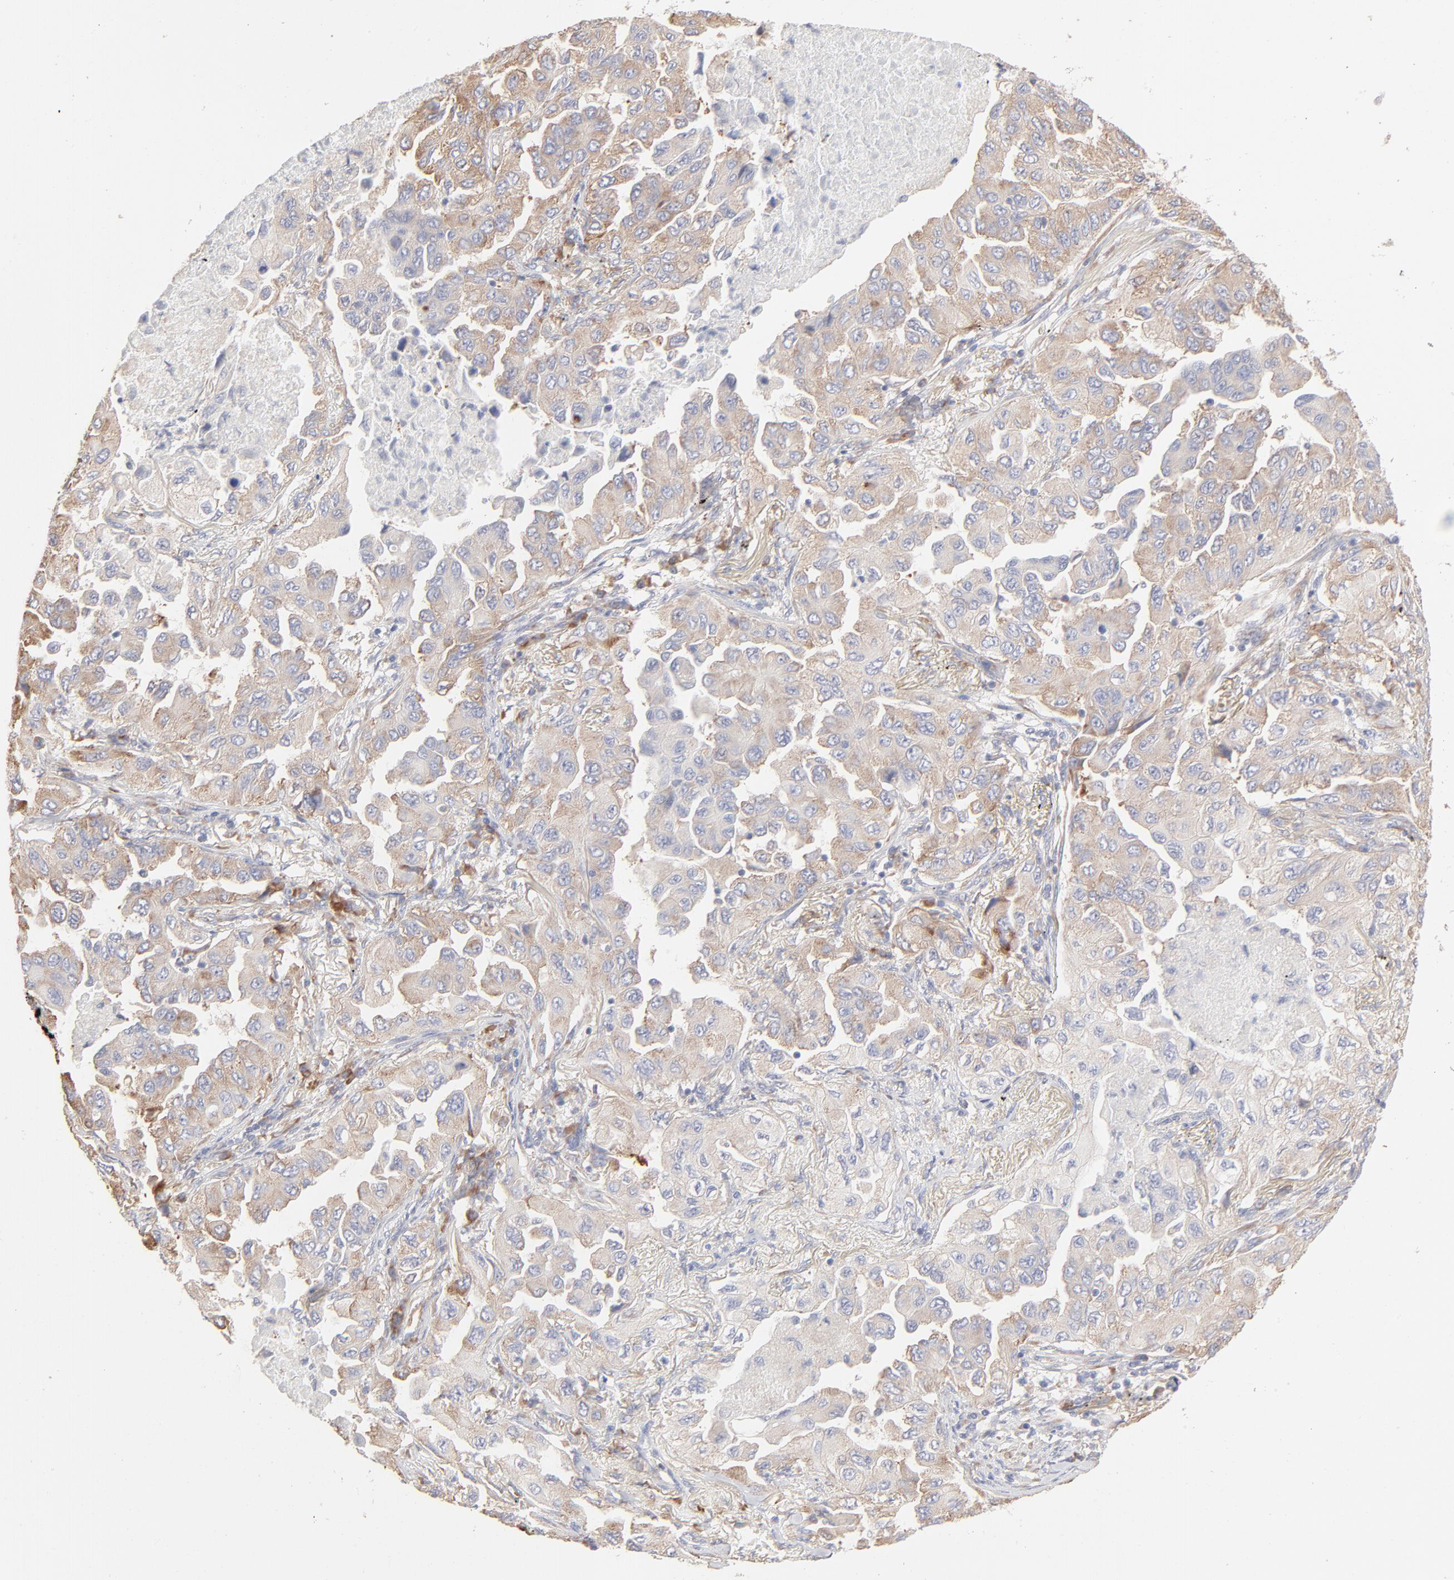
{"staining": {"intensity": "weak", "quantity": ">75%", "location": "cytoplasmic/membranous"}, "tissue": "lung cancer", "cell_type": "Tumor cells", "image_type": "cancer", "snomed": [{"axis": "morphology", "description": "Adenocarcinoma, NOS"}, {"axis": "topography", "description": "Lung"}], "caption": "A brown stain highlights weak cytoplasmic/membranous positivity of a protein in human adenocarcinoma (lung) tumor cells. (DAB (3,3'-diaminobenzidine) IHC with brightfield microscopy, high magnification).", "gene": "RPS21", "patient": {"sex": "female", "age": 65}}